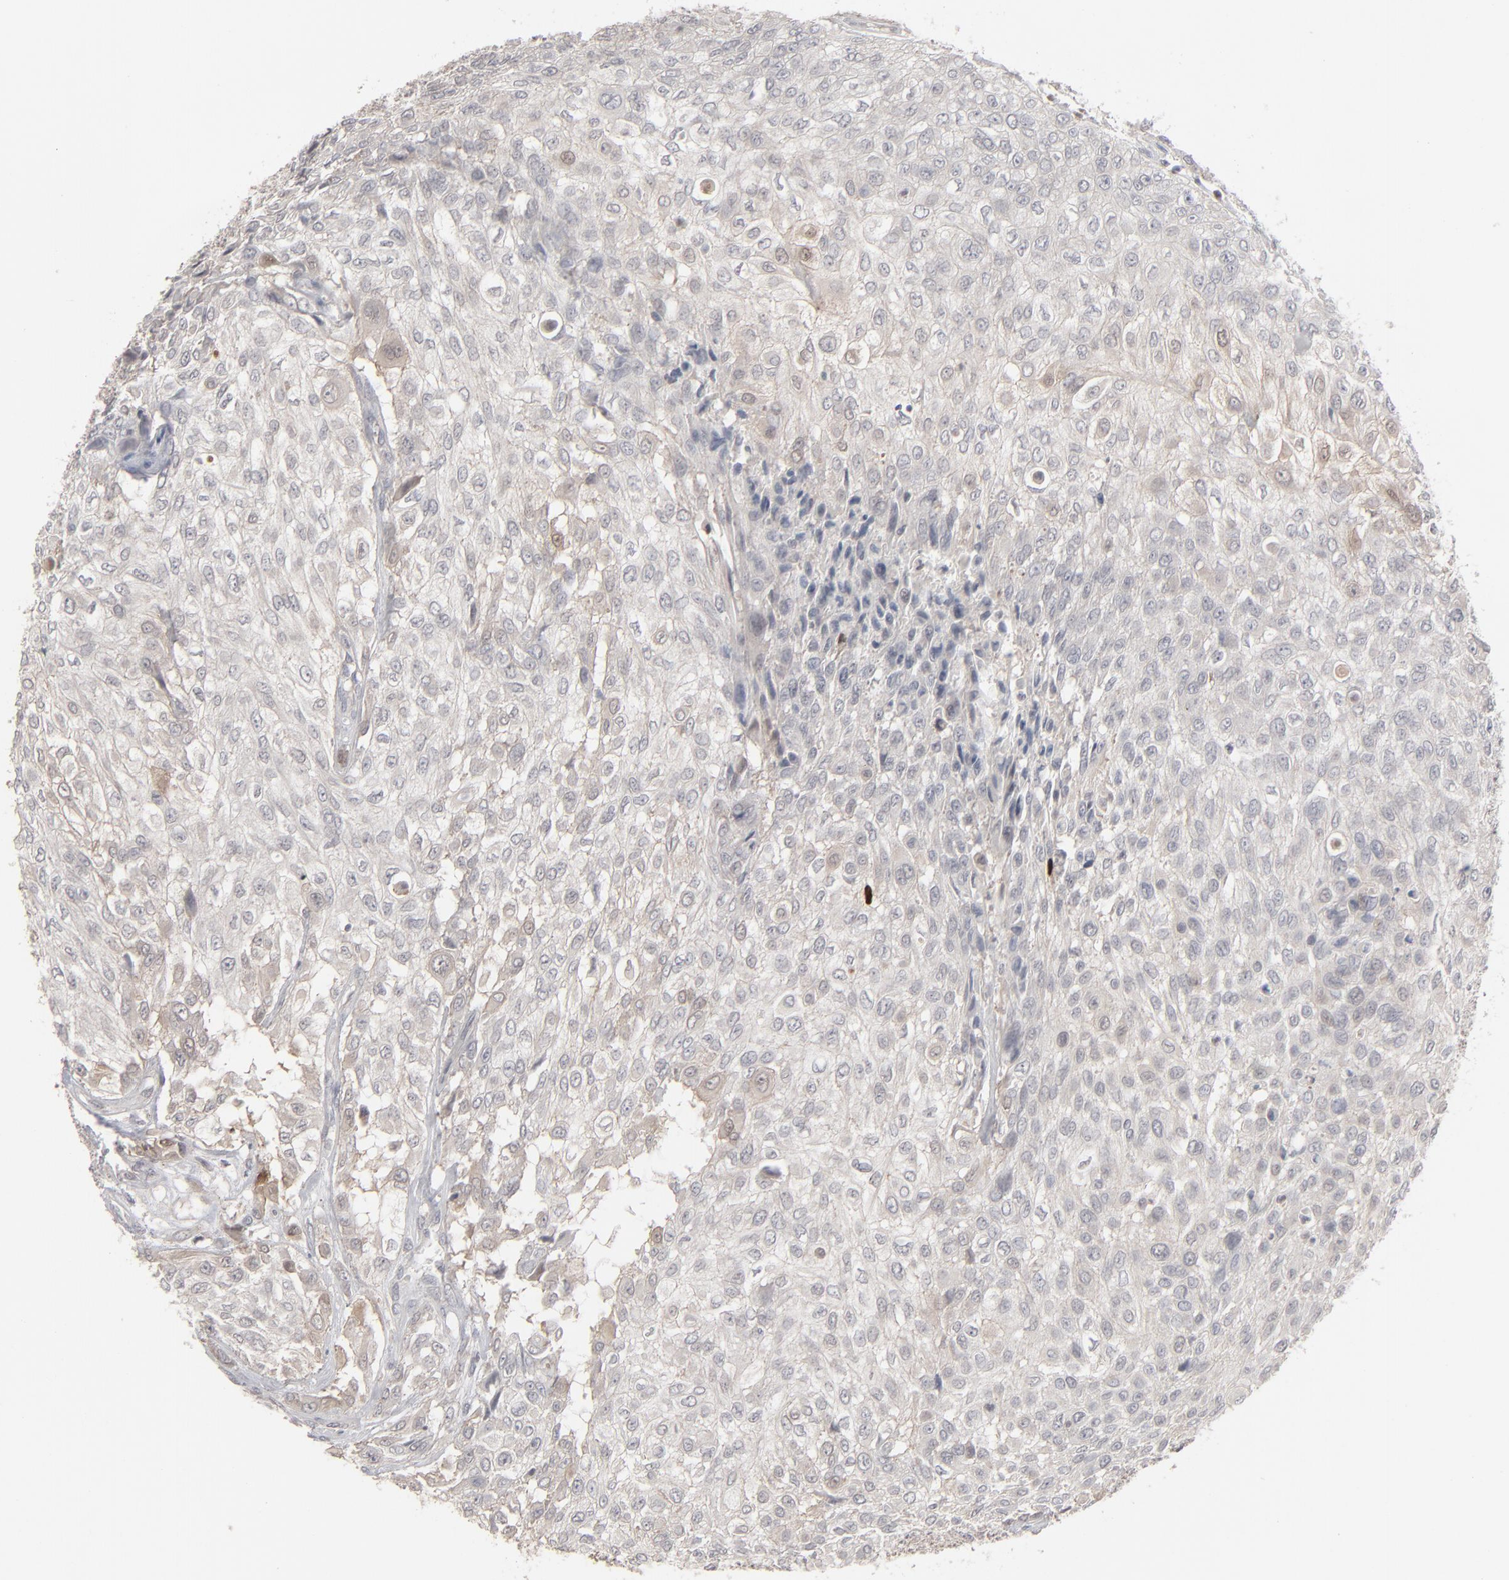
{"staining": {"intensity": "weak", "quantity": ">75%", "location": "cytoplasmic/membranous"}, "tissue": "urothelial cancer", "cell_type": "Tumor cells", "image_type": "cancer", "snomed": [{"axis": "morphology", "description": "Urothelial carcinoma, High grade"}, {"axis": "topography", "description": "Urinary bladder"}], "caption": "This is a histology image of IHC staining of high-grade urothelial carcinoma, which shows weak positivity in the cytoplasmic/membranous of tumor cells.", "gene": "STAT4", "patient": {"sex": "male", "age": 57}}